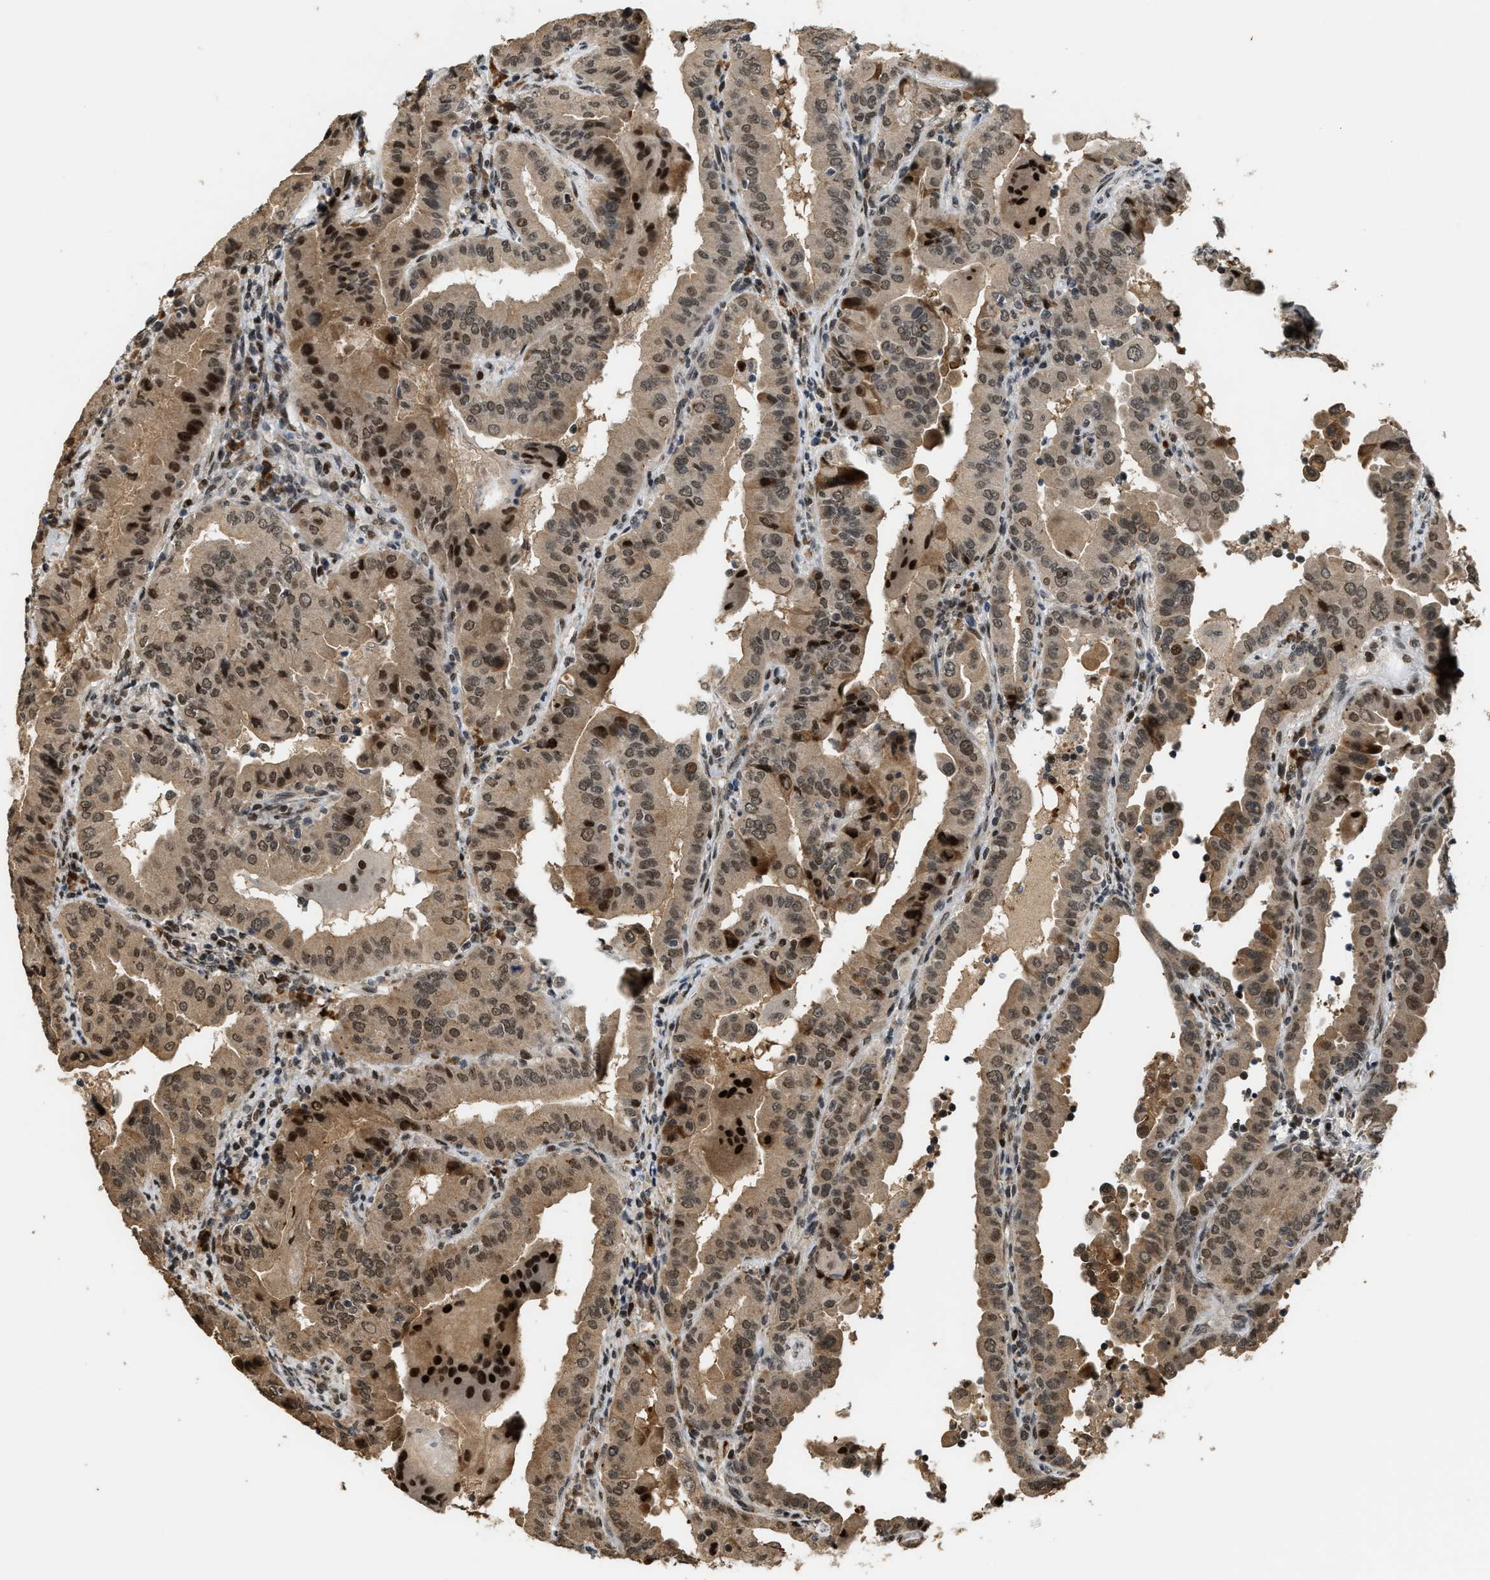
{"staining": {"intensity": "moderate", "quantity": ">75%", "location": "nuclear"}, "tissue": "thyroid cancer", "cell_type": "Tumor cells", "image_type": "cancer", "snomed": [{"axis": "morphology", "description": "Papillary adenocarcinoma, NOS"}, {"axis": "topography", "description": "Thyroid gland"}], "caption": "This histopathology image reveals thyroid papillary adenocarcinoma stained with IHC to label a protein in brown. The nuclear of tumor cells show moderate positivity for the protein. Nuclei are counter-stained blue.", "gene": "SERTAD2", "patient": {"sex": "male", "age": 33}}